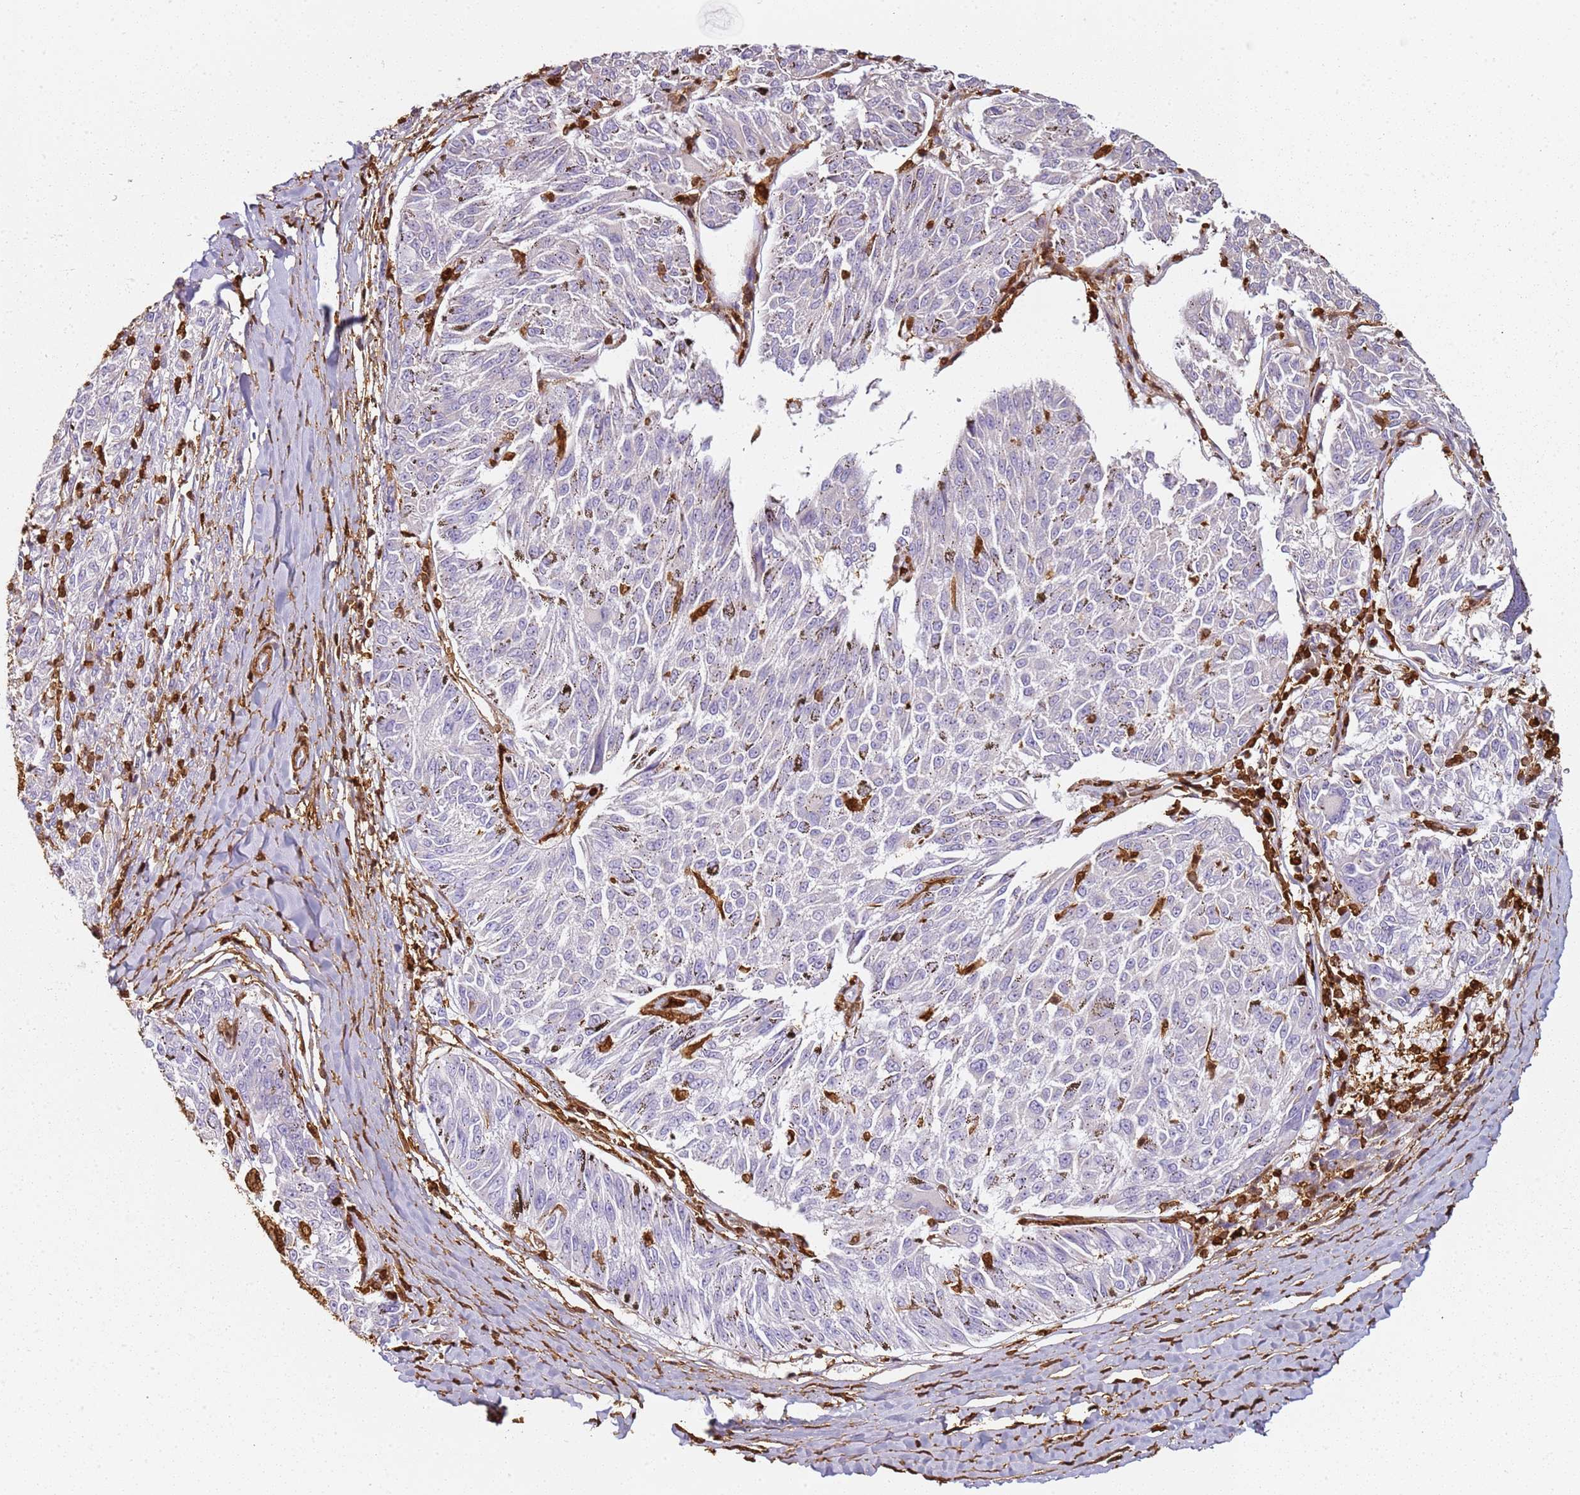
{"staining": {"intensity": "negative", "quantity": "none", "location": "none"}, "tissue": "melanoma", "cell_type": "Tumor cells", "image_type": "cancer", "snomed": [{"axis": "morphology", "description": "Malignant melanoma, NOS"}, {"axis": "topography", "description": "Skin"}], "caption": "DAB immunohistochemical staining of human melanoma shows no significant expression in tumor cells.", "gene": "S100A4", "patient": {"sex": "female", "age": 72}}